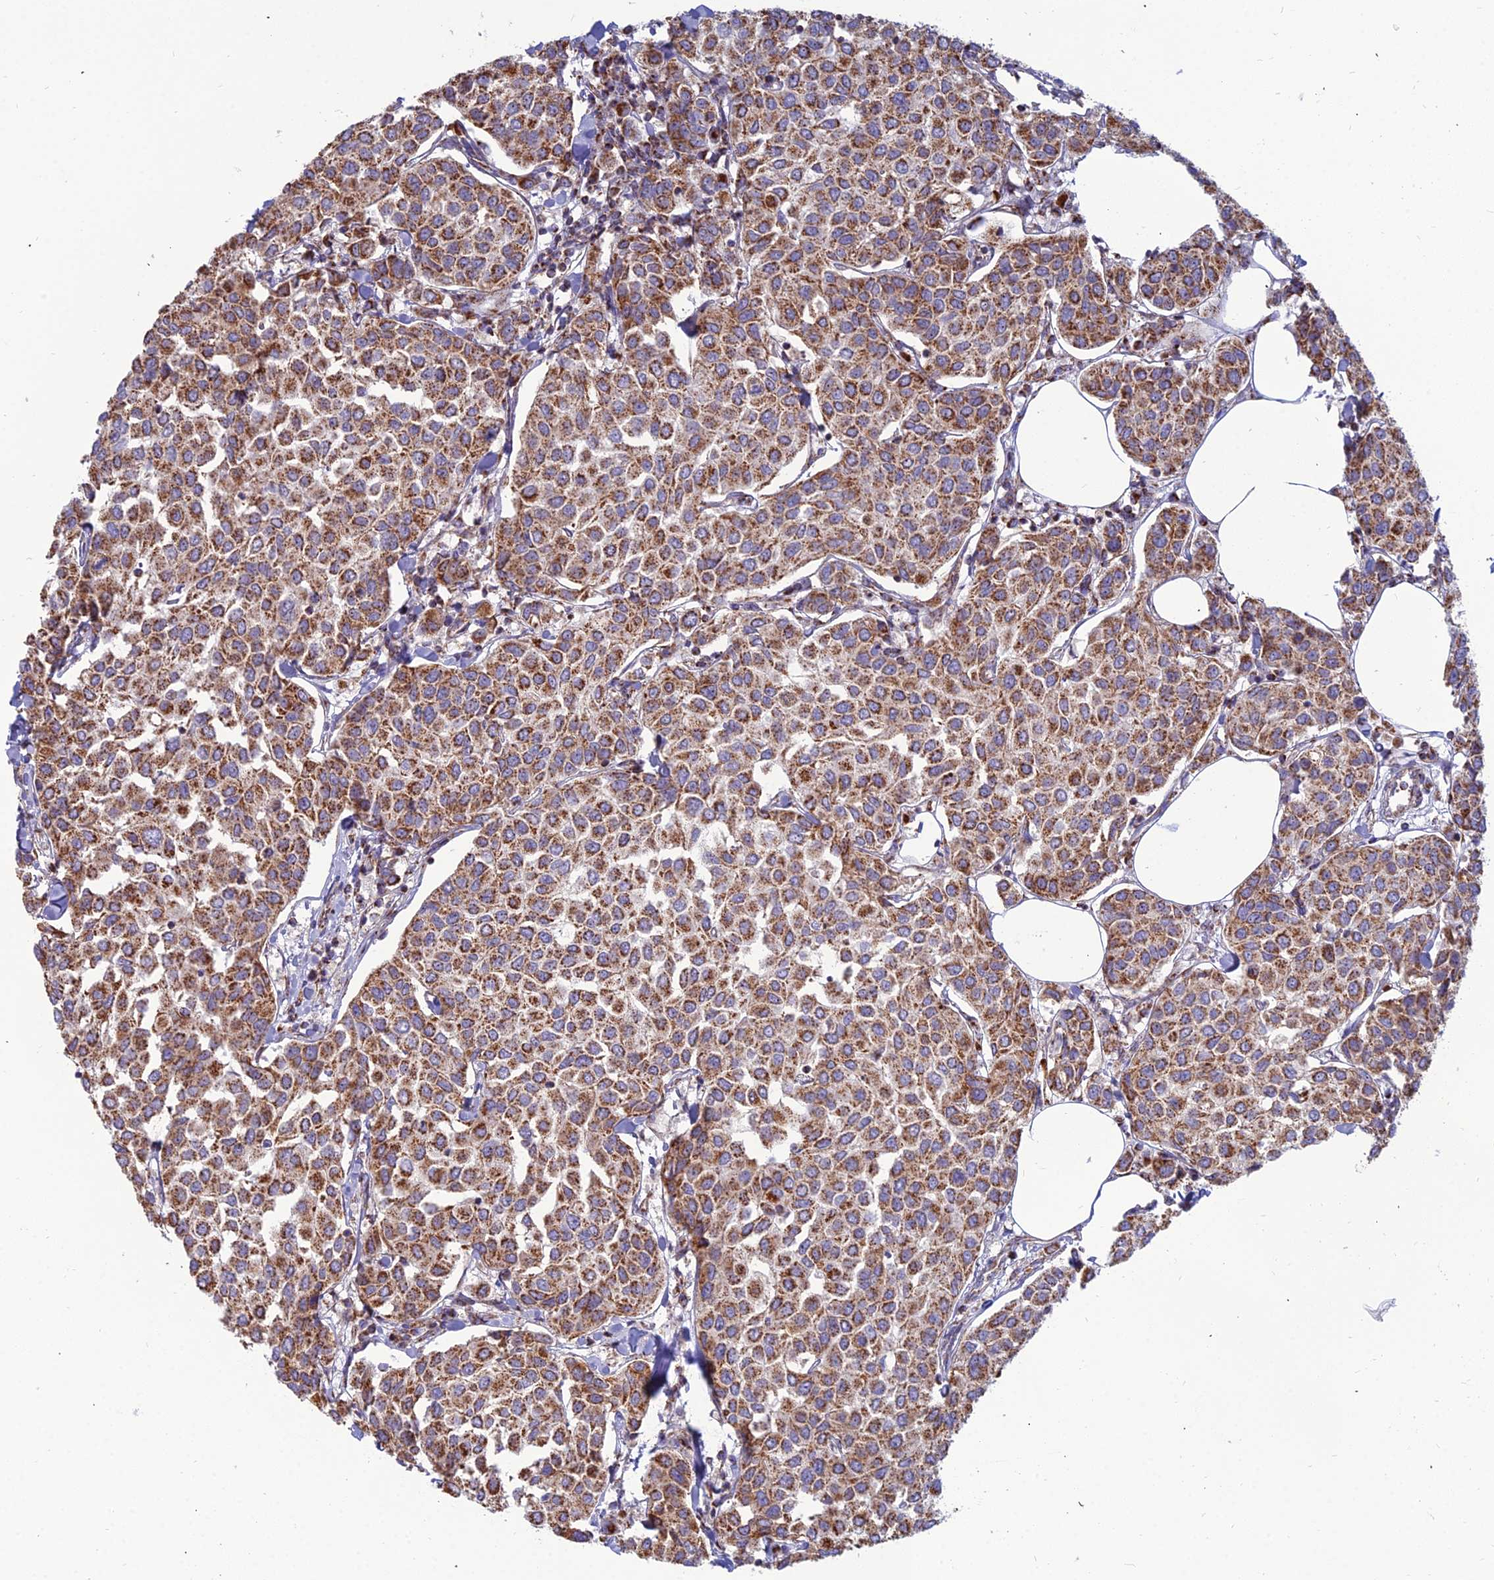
{"staining": {"intensity": "strong", "quantity": ">75%", "location": "cytoplasmic/membranous"}, "tissue": "breast cancer", "cell_type": "Tumor cells", "image_type": "cancer", "snomed": [{"axis": "morphology", "description": "Duct carcinoma"}, {"axis": "topography", "description": "Breast"}], "caption": "High-magnification brightfield microscopy of breast cancer stained with DAB (brown) and counterstained with hematoxylin (blue). tumor cells exhibit strong cytoplasmic/membranous expression is identified in approximately>75% of cells. The staining was performed using DAB (3,3'-diaminobenzidine), with brown indicating positive protein expression. Nuclei are stained blue with hematoxylin.", "gene": "SLC35F4", "patient": {"sex": "female", "age": 55}}